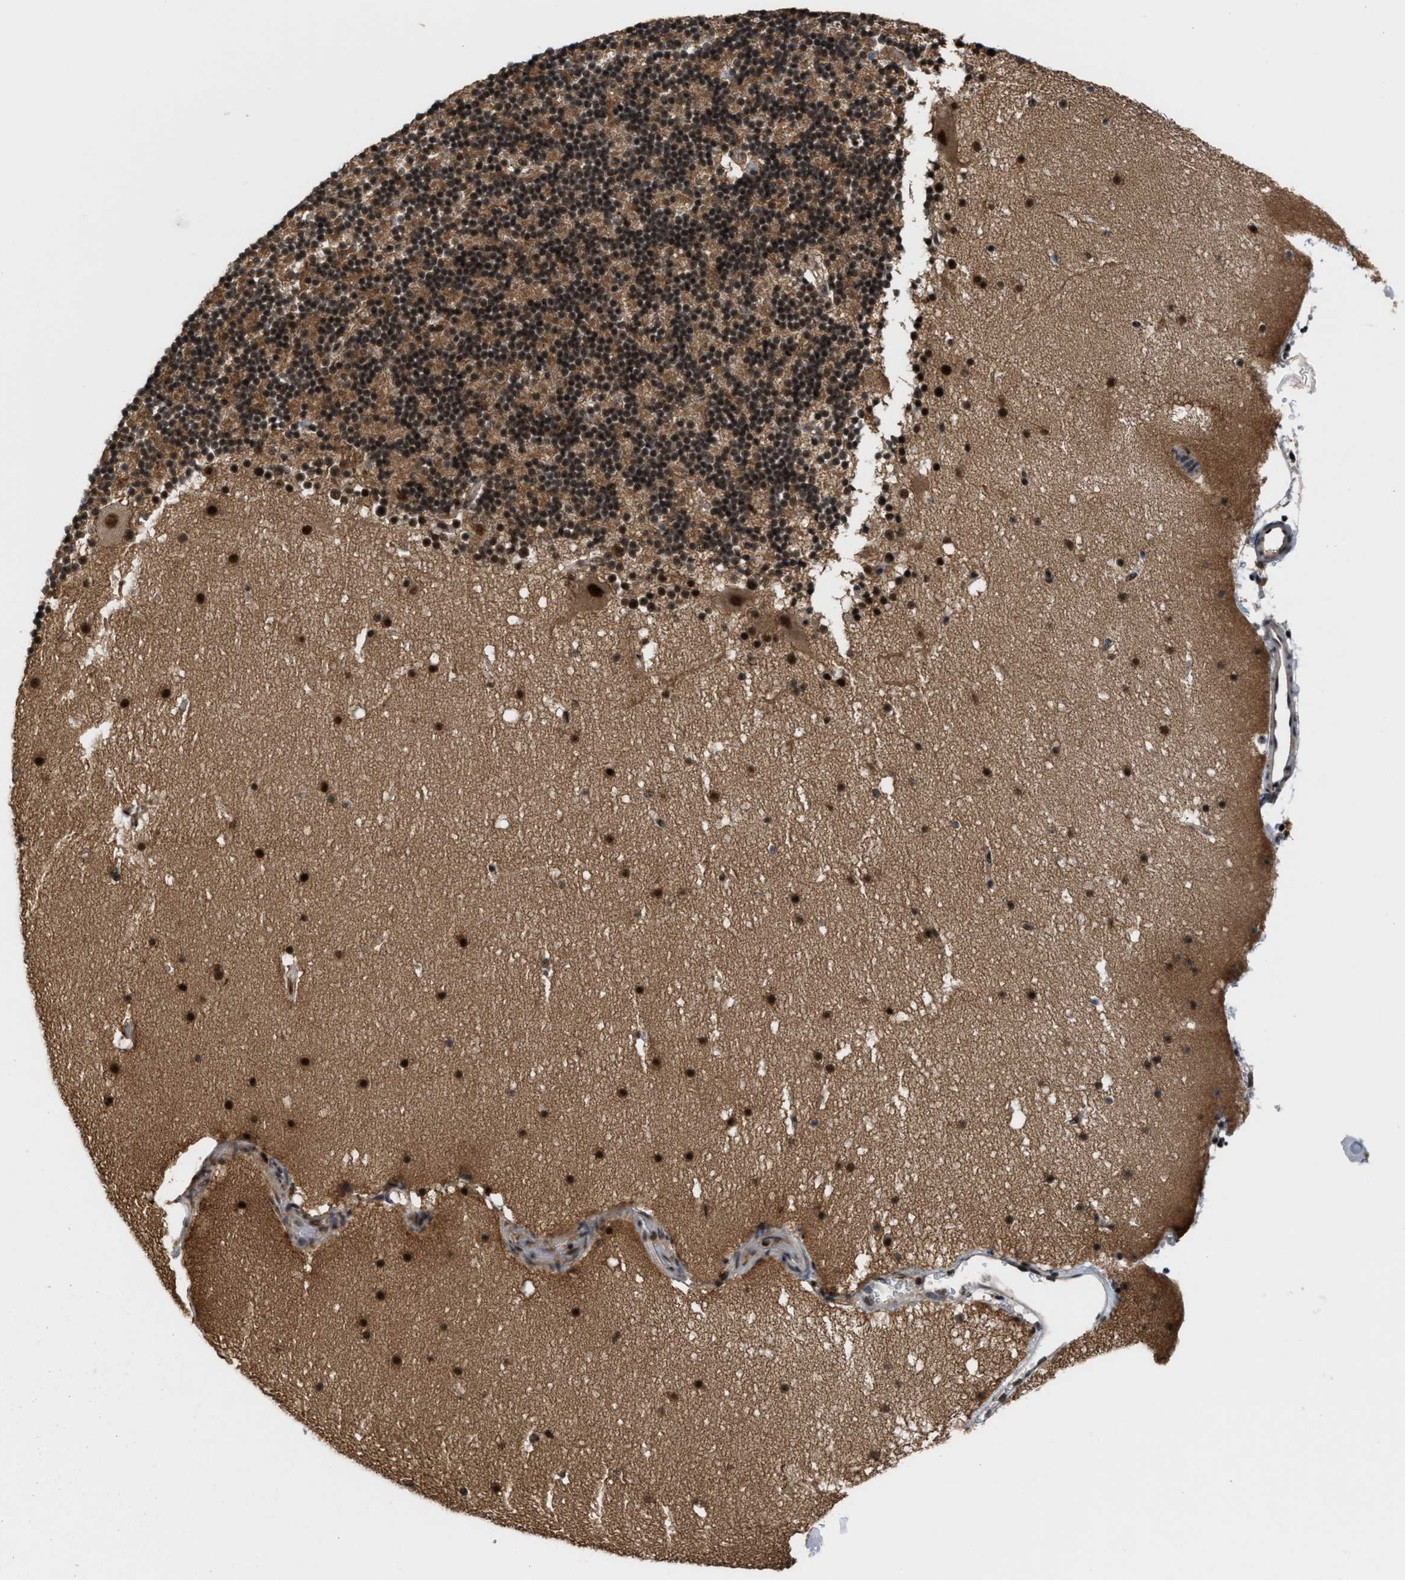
{"staining": {"intensity": "strong", "quantity": ">75%", "location": "cytoplasmic/membranous,nuclear"}, "tissue": "cerebellum", "cell_type": "Cells in granular layer", "image_type": "normal", "snomed": [{"axis": "morphology", "description": "Normal tissue, NOS"}, {"axis": "topography", "description": "Cerebellum"}], "caption": "A high-resolution photomicrograph shows immunohistochemistry (IHC) staining of benign cerebellum, which exhibits strong cytoplasmic/membranous,nuclear expression in about >75% of cells in granular layer. The staining is performed using DAB (3,3'-diaminobenzidine) brown chromogen to label protein expression. The nuclei are counter-stained blue using hematoxylin.", "gene": "PRPF4", "patient": {"sex": "male", "age": 57}}